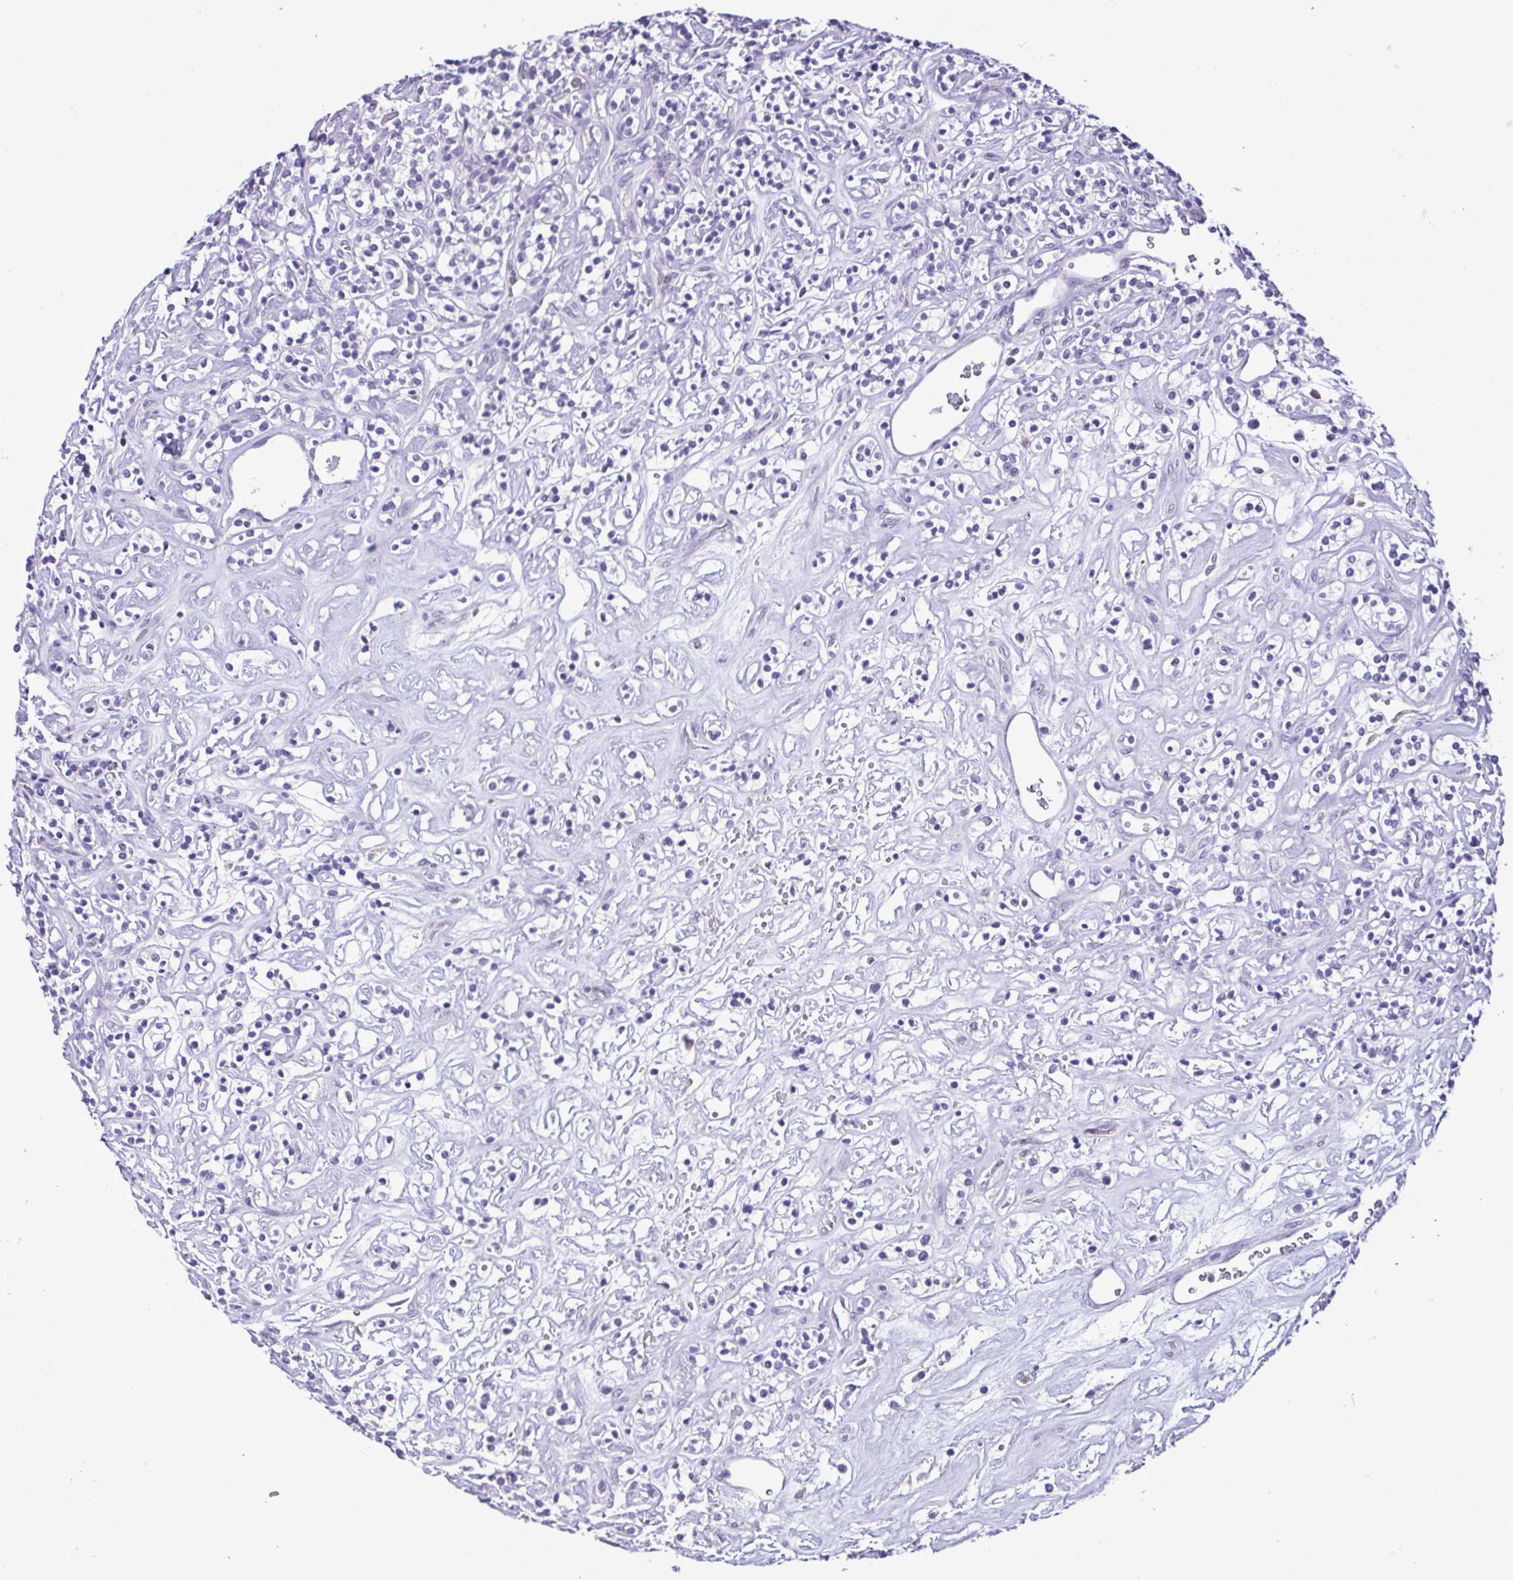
{"staining": {"intensity": "negative", "quantity": "none", "location": "none"}, "tissue": "renal cancer", "cell_type": "Tumor cells", "image_type": "cancer", "snomed": [{"axis": "morphology", "description": "Adenocarcinoma, NOS"}, {"axis": "topography", "description": "Kidney"}], "caption": "IHC micrograph of neoplastic tissue: renal cancer stained with DAB (3,3'-diaminobenzidine) reveals no significant protein positivity in tumor cells.", "gene": "CBY2", "patient": {"sex": "male", "age": 77}}